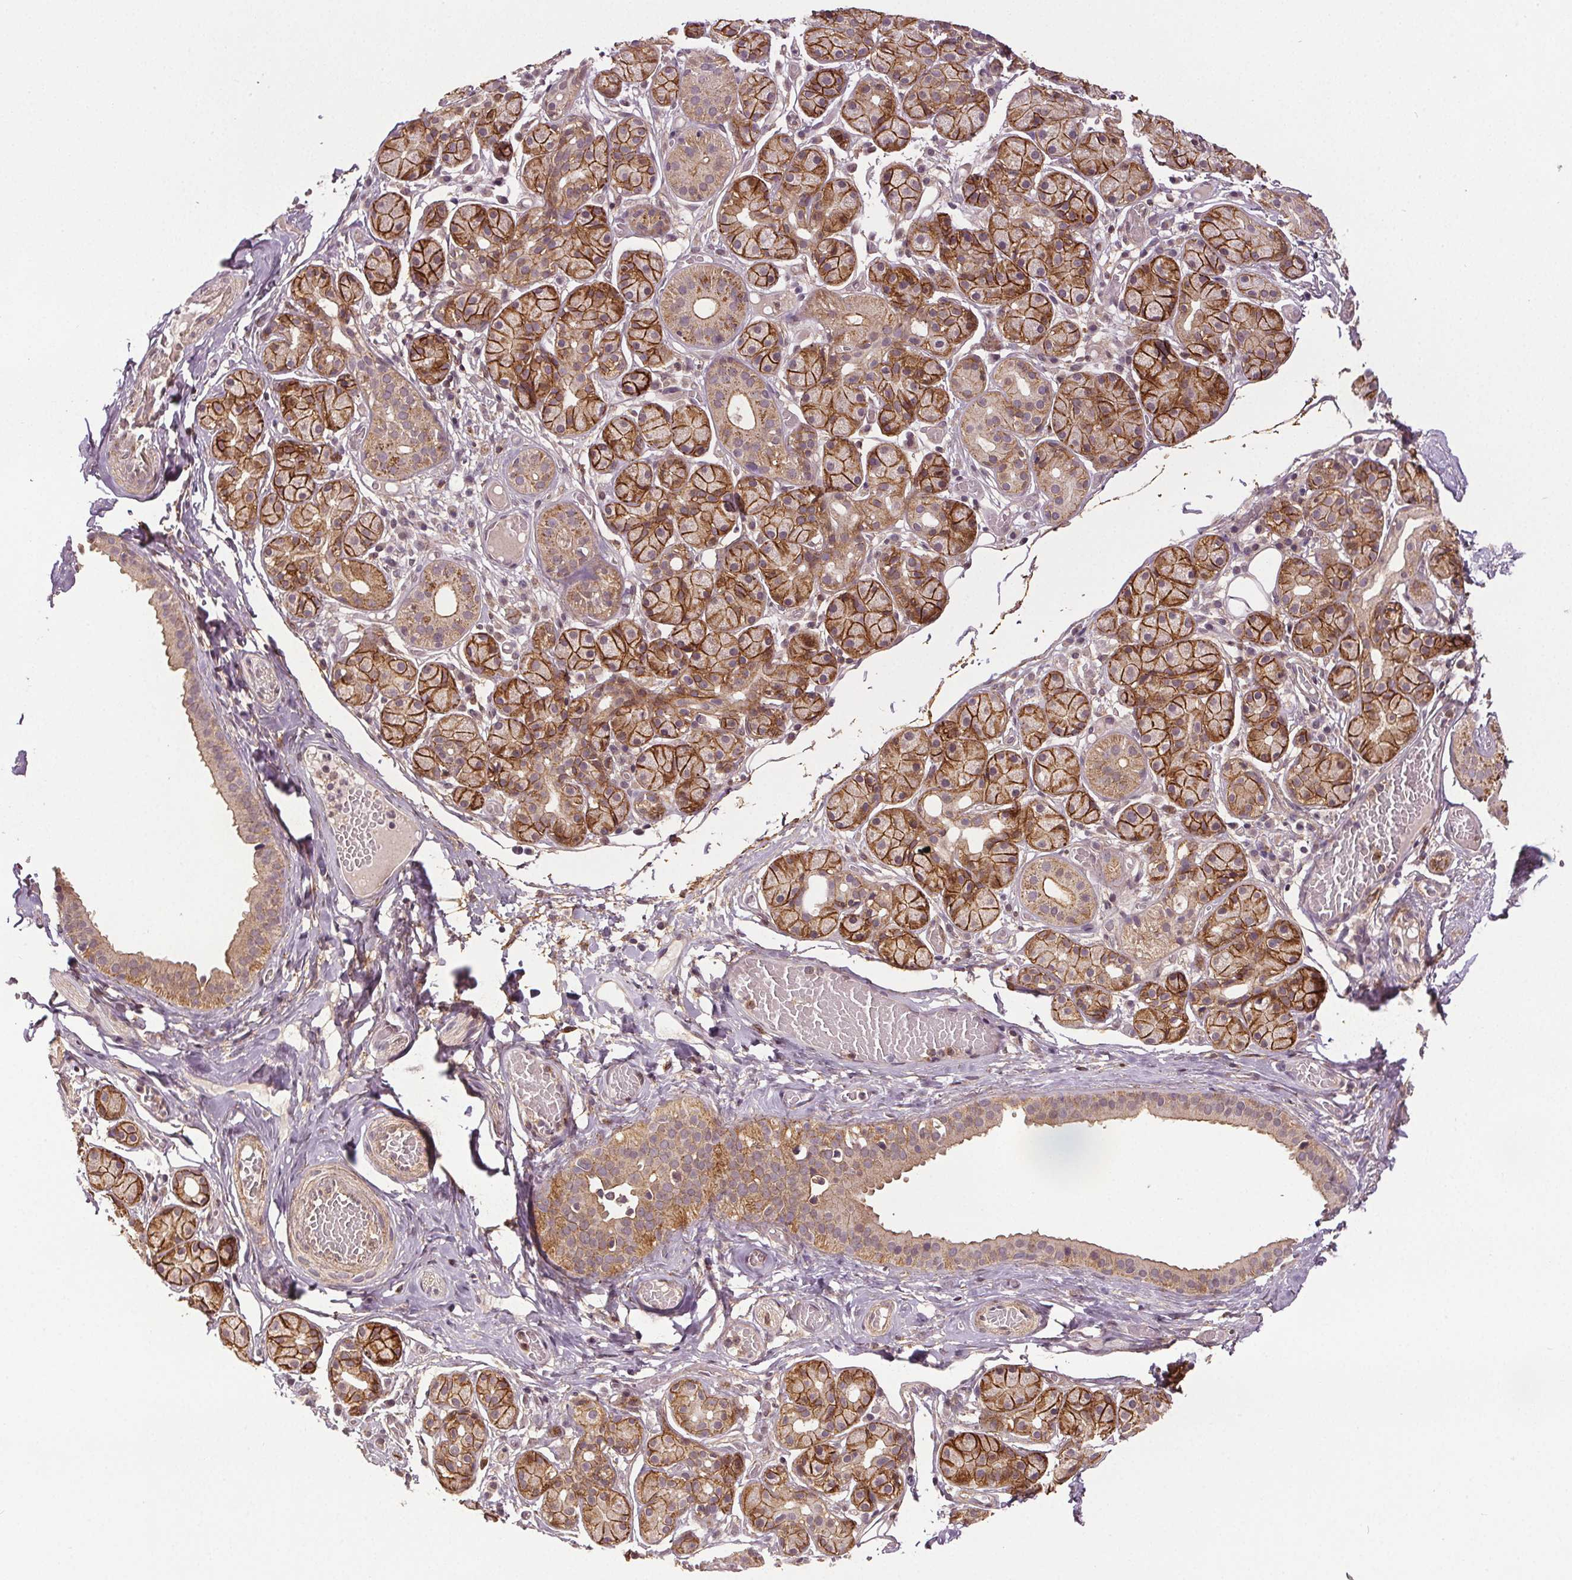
{"staining": {"intensity": "strong", "quantity": "25%-75%", "location": "cytoplasmic/membranous"}, "tissue": "salivary gland", "cell_type": "Glandular cells", "image_type": "normal", "snomed": [{"axis": "morphology", "description": "Normal tissue, NOS"}, {"axis": "topography", "description": "Salivary gland"}, {"axis": "topography", "description": "Peripheral nerve tissue"}], "caption": "A brown stain highlights strong cytoplasmic/membranous staining of a protein in glandular cells of normal human salivary gland.", "gene": "EPHB3", "patient": {"sex": "male", "age": 71}}